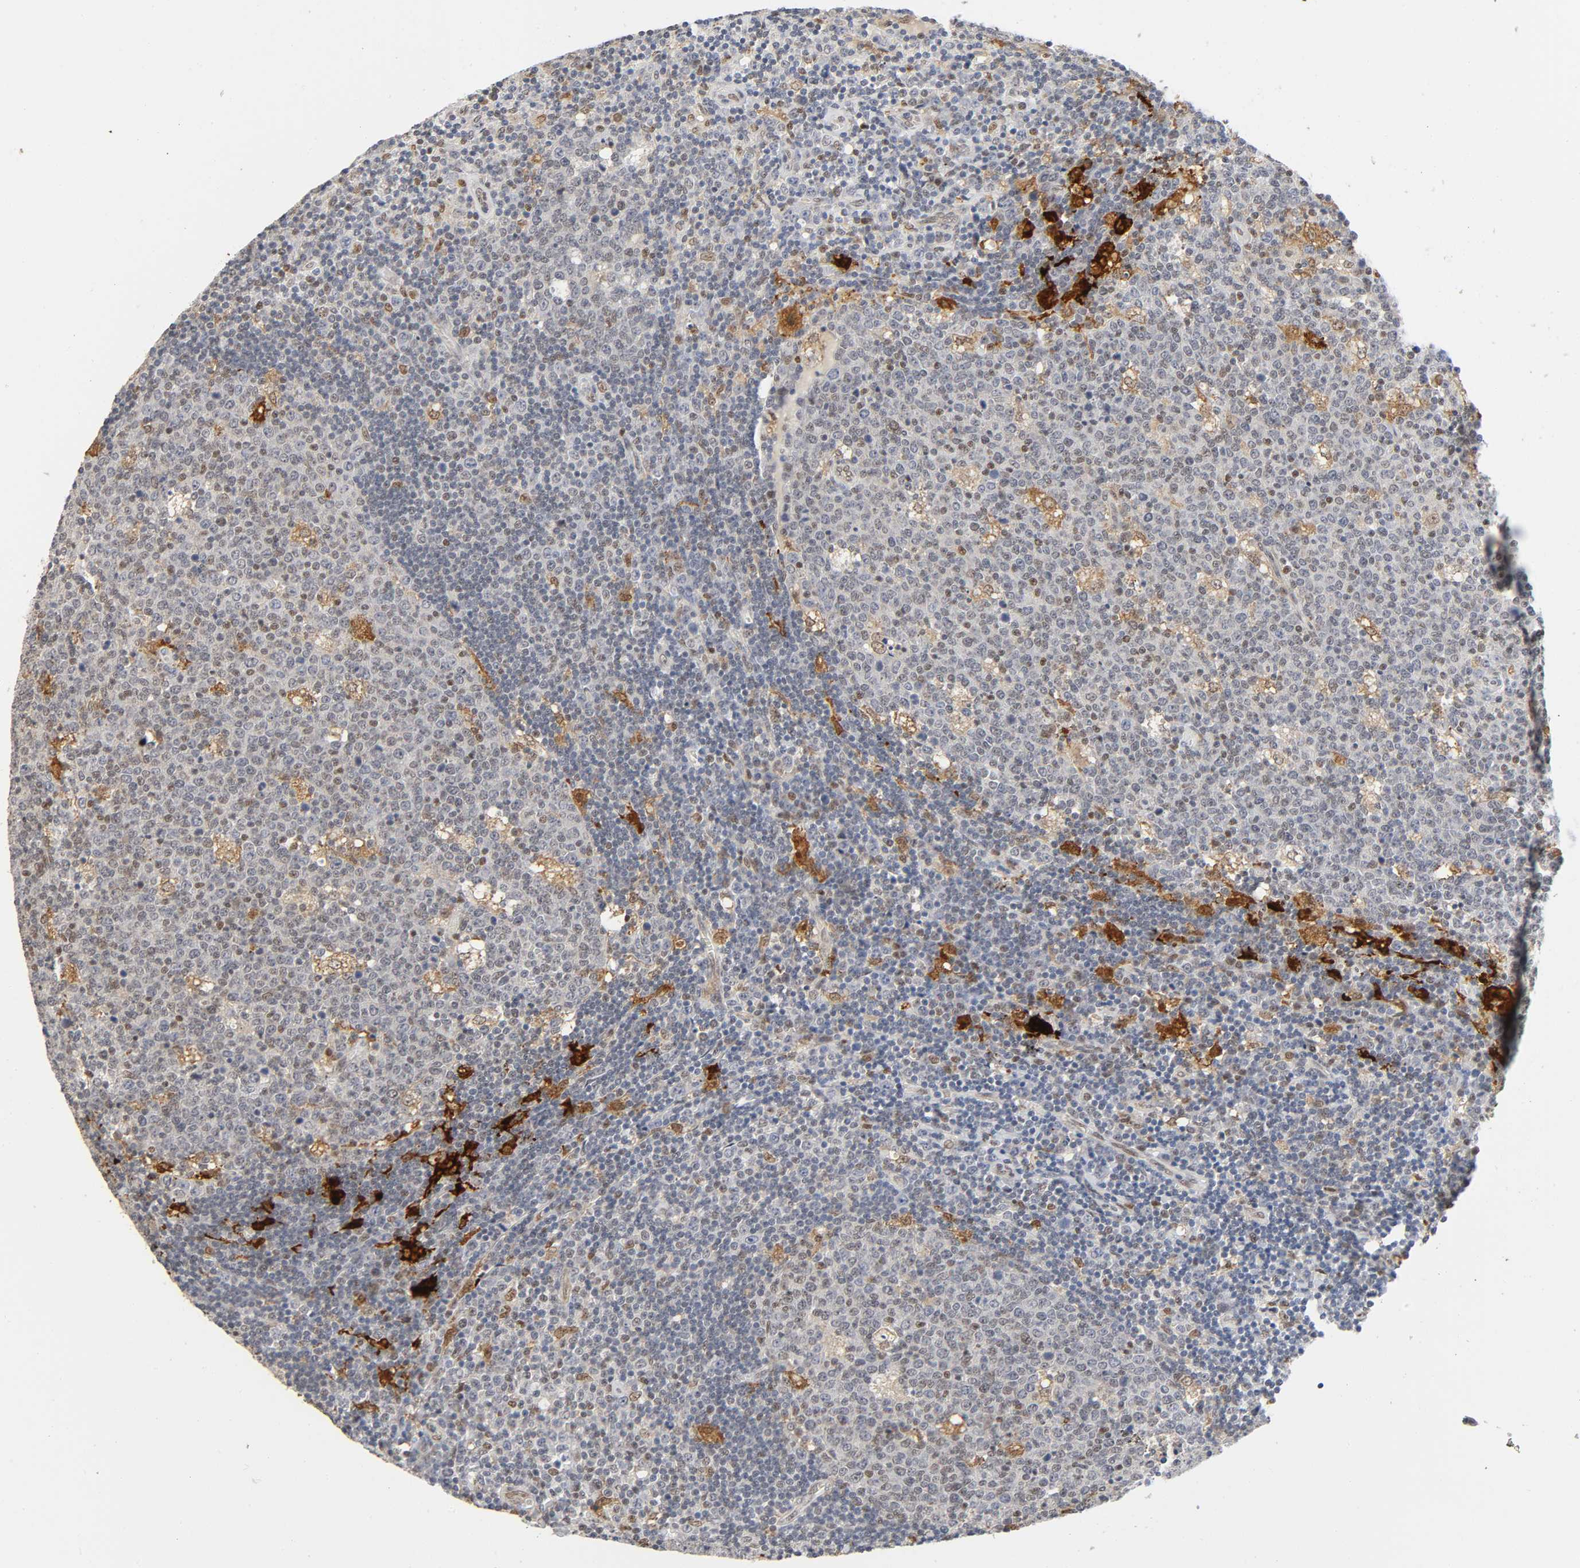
{"staining": {"intensity": "weak", "quantity": "<25%", "location": "cytoplasmic/membranous,nuclear"}, "tissue": "lymph node", "cell_type": "Germinal center cells", "image_type": "normal", "snomed": [{"axis": "morphology", "description": "Normal tissue, NOS"}, {"axis": "topography", "description": "Lymph node"}, {"axis": "topography", "description": "Salivary gland"}], "caption": "DAB immunohistochemical staining of normal human lymph node demonstrates no significant positivity in germinal center cells.", "gene": "KAT2B", "patient": {"sex": "male", "age": 8}}